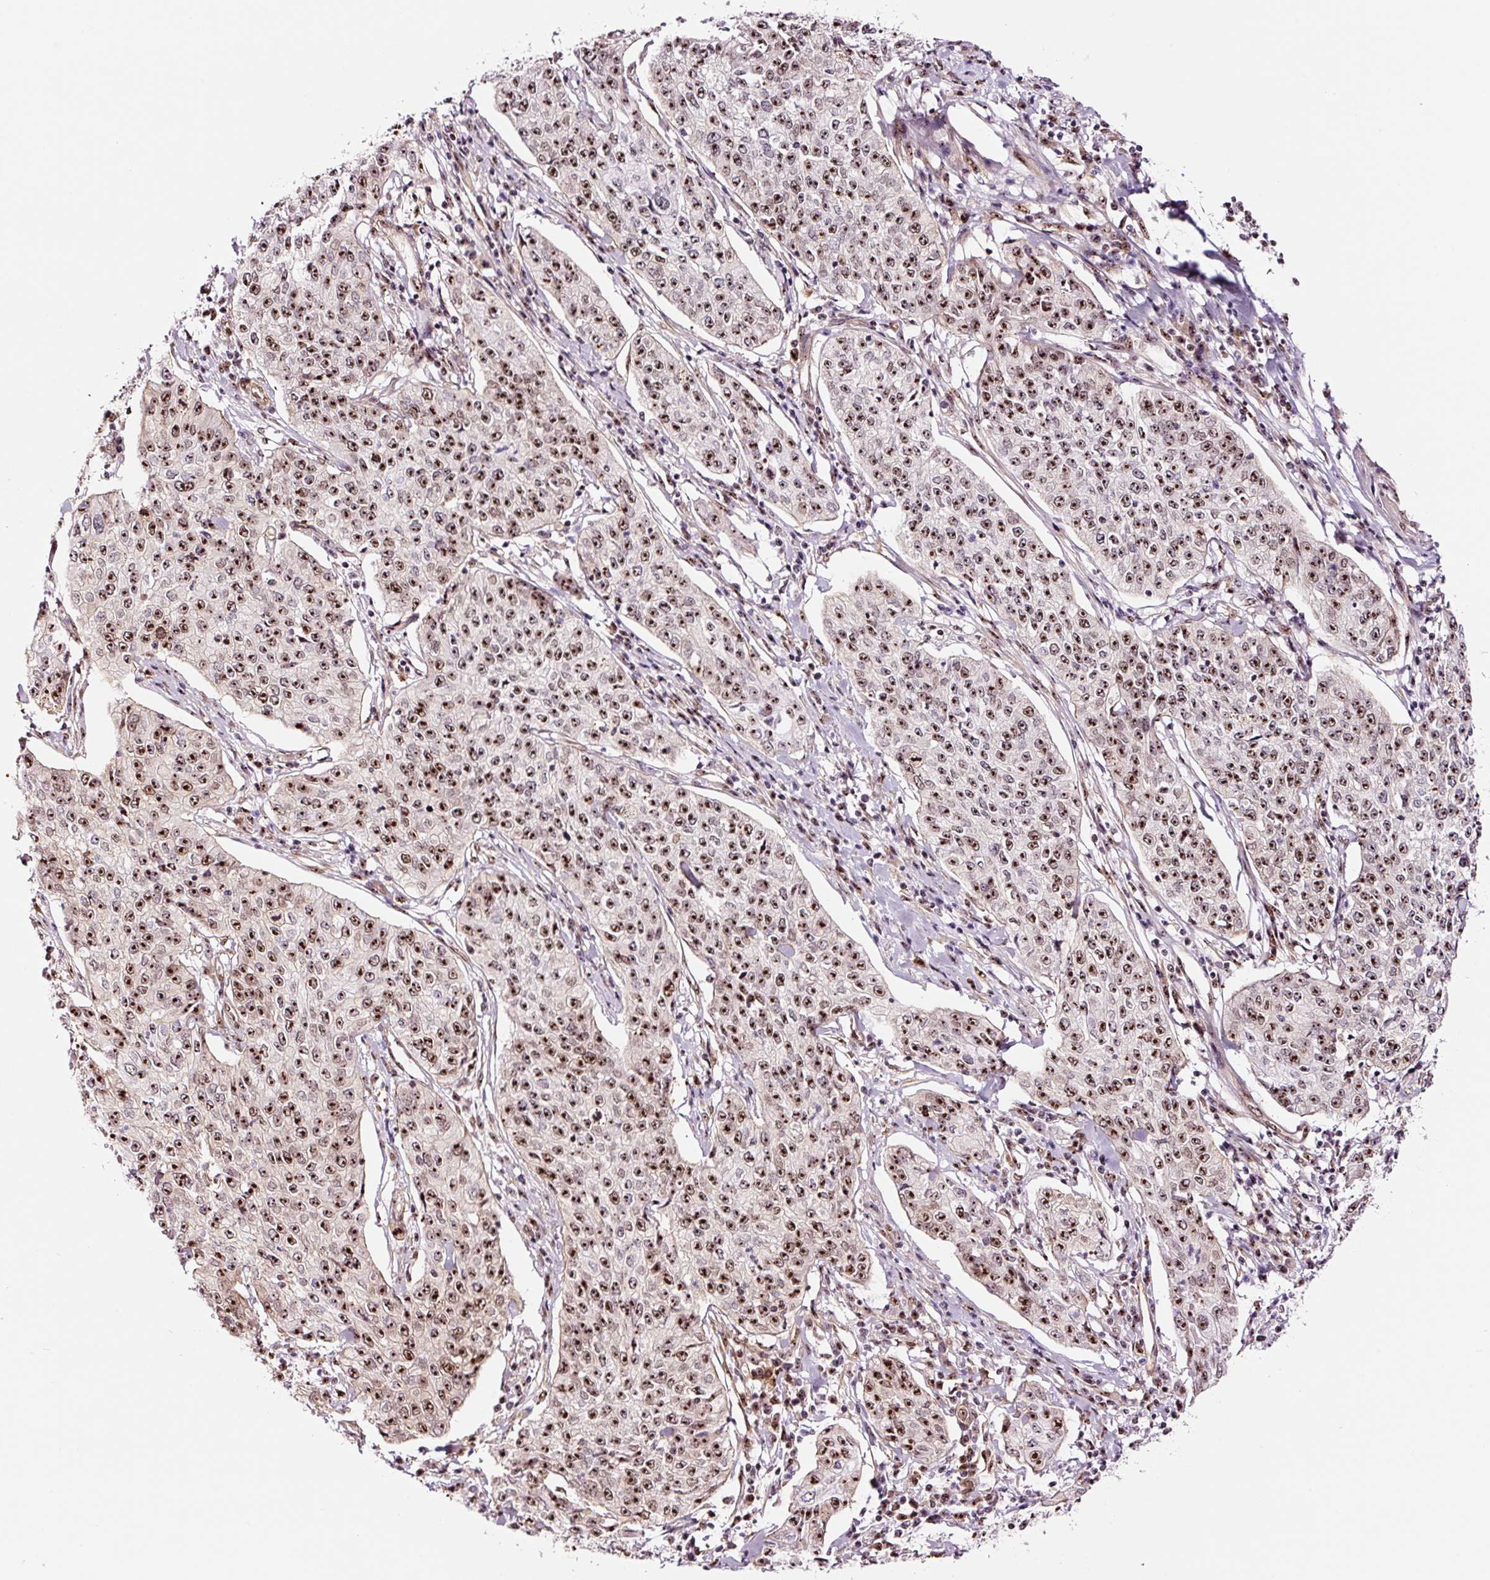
{"staining": {"intensity": "strong", "quantity": ">75%", "location": "nuclear"}, "tissue": "cervical cancer", "cell_type": "Tumor cells", "image_type": "cancer", "snomed": [{"axis": "morphology", "description": "Squamous cell carcinoma, NOS"}, {"axis": "topography", "description": "Cervix"}], "caption": "The micrograph exhibits immunohistochemical staining of cervical cancer (squamous cell carcinoma). There is strong nuclear staining is seen in about >75% of tumor cells.", "gene": "GNL3", "patient": {"sex": "female", "age": 35}}